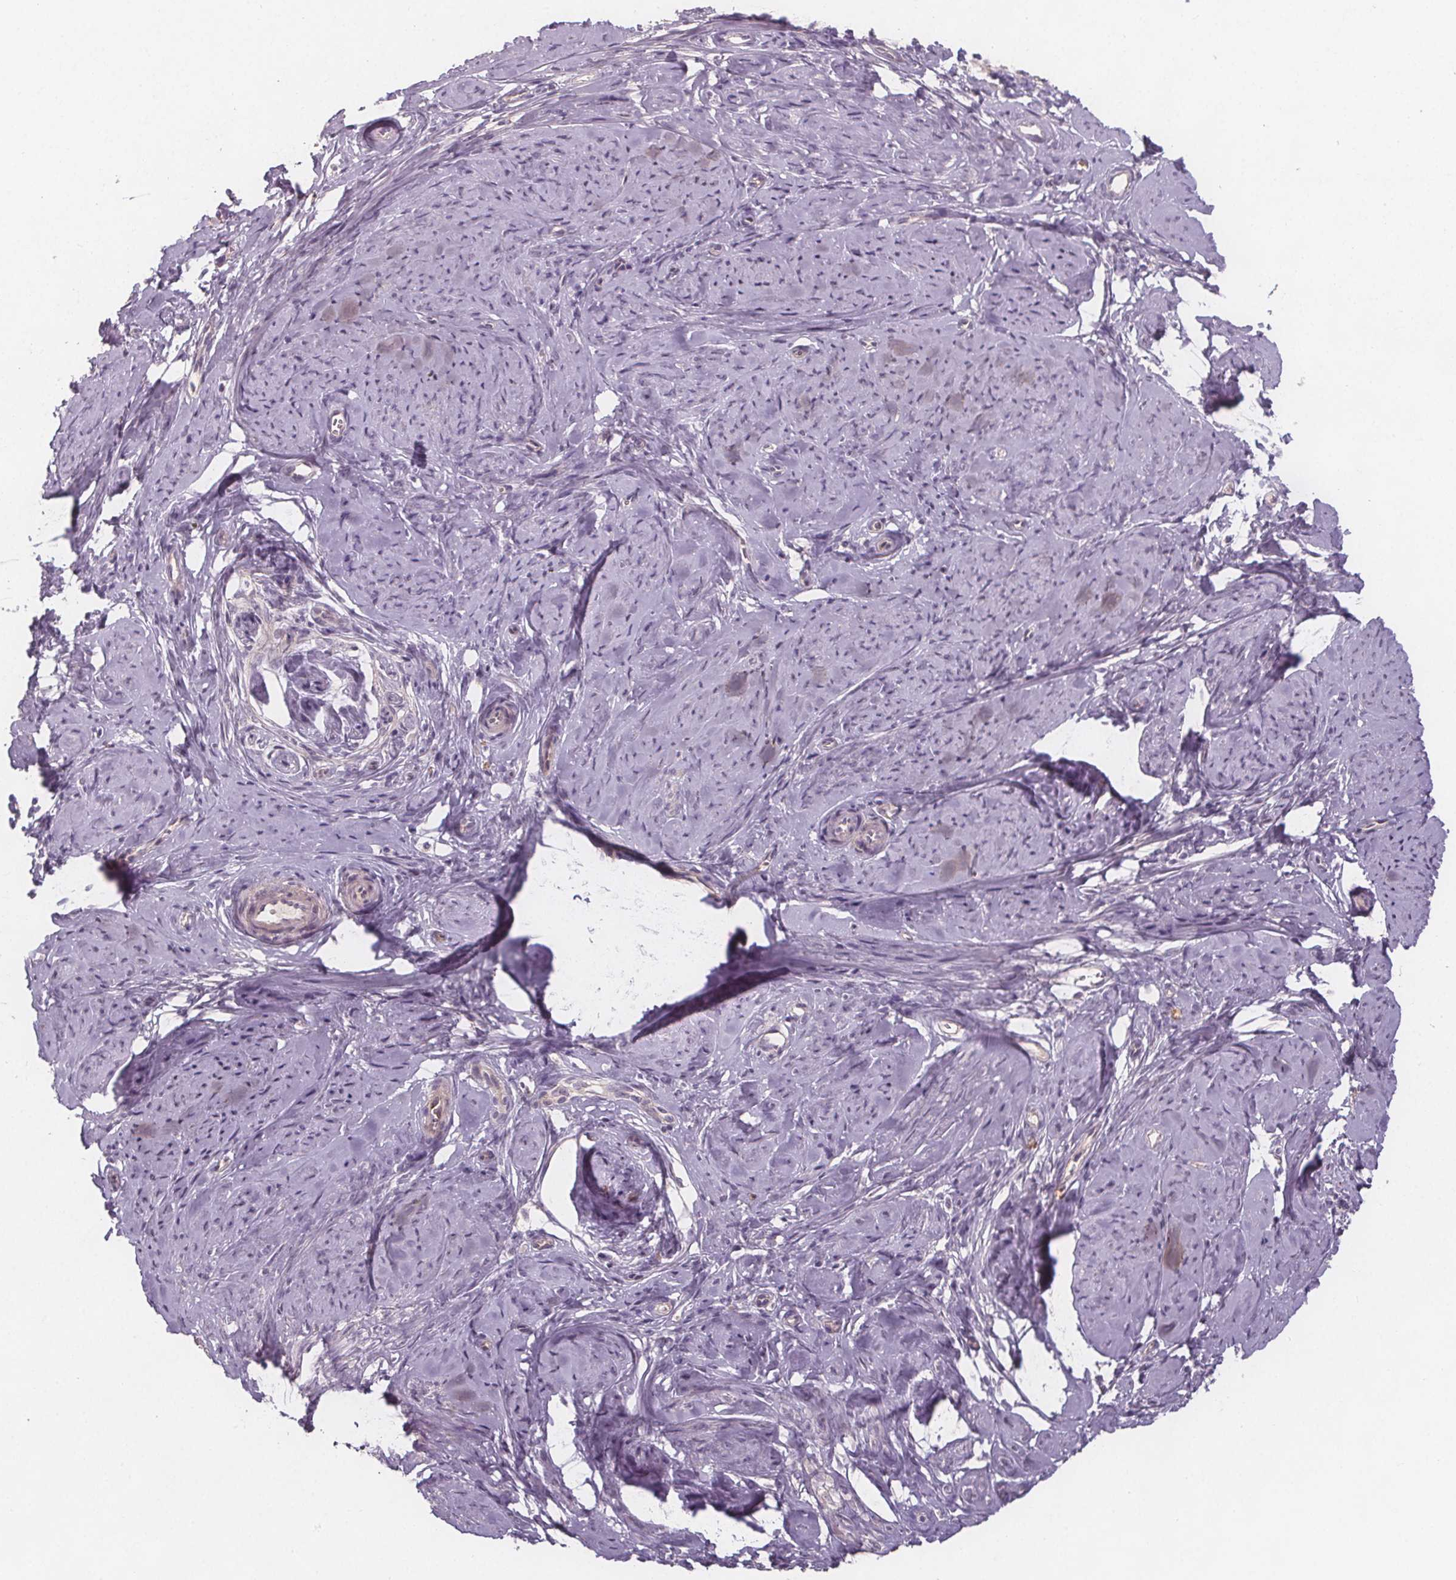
{"staining": {"intensity": "negative", "quantity": "none", "location": "none"}, "tissue": "smooth muscle", "cell_type": "Smooth muscle cells", "image_type": "normal", "snomed": [{"axis": "morphology", "description": "Normal tissue, NOS"}, {"axis": "topography", "description": "Smooth muscle"}], "caption": "Immunohistochemical staining of benign smooth muscle displays no significant positivity in smooth muscle cells.", "gene": "VNN1", "patient": {"sex": "female", "age": 48}}